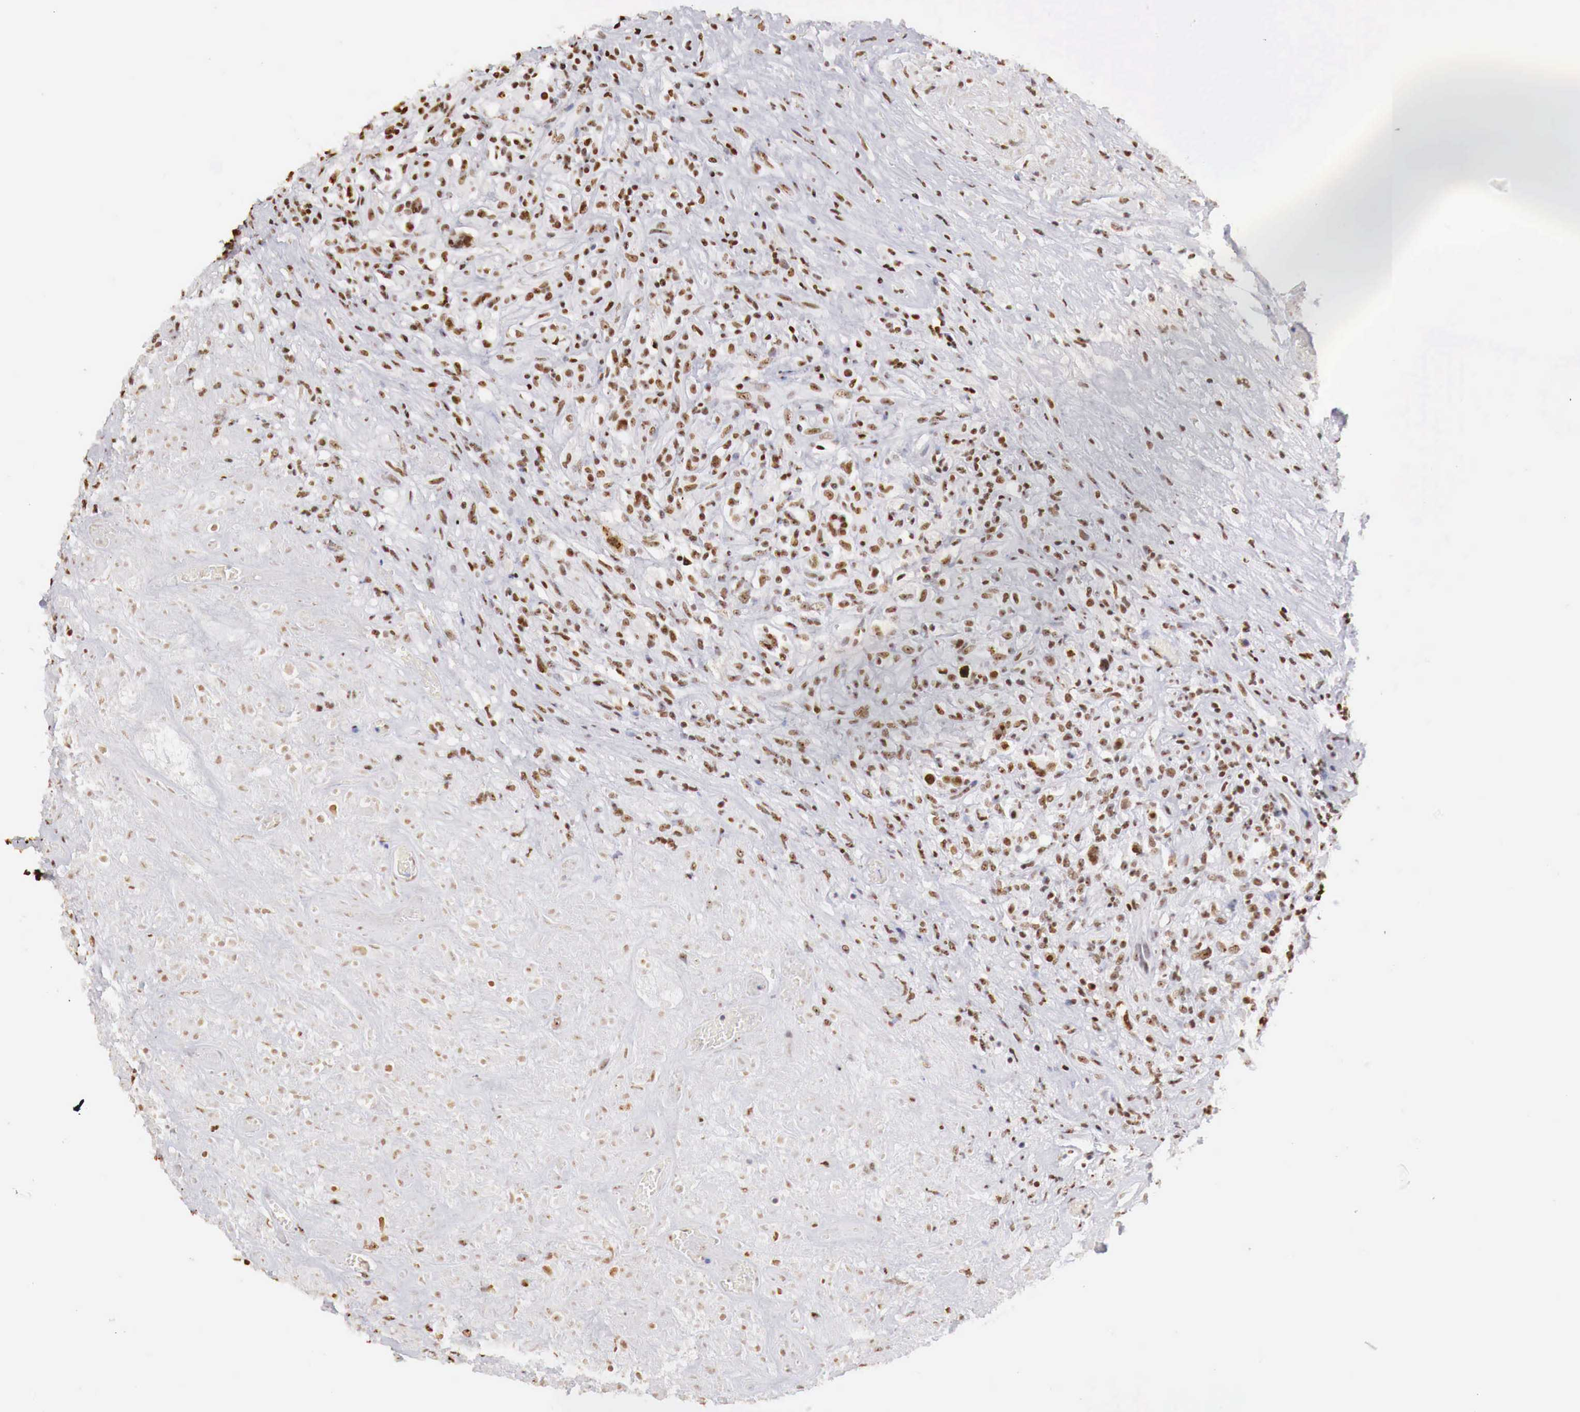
{"staining": {"intensity": "strong", "quantity": ">75%", "location": "nuclear"}, "tissue": "lymphoma", "cell_type": "Tumor cells", "image_type": "cancer", "snomed": [{"axis": "morphology", "description": "Hodgkin's disease, NOS"}, {"axis": "topography", "description": "Lymph node"}], "caption": "Tumor cells reveal strong nuclear positivity in about >75% of cells in lymphoma.", "gene": "DKC1", "patient": {"sex": "male", "age": 46}}